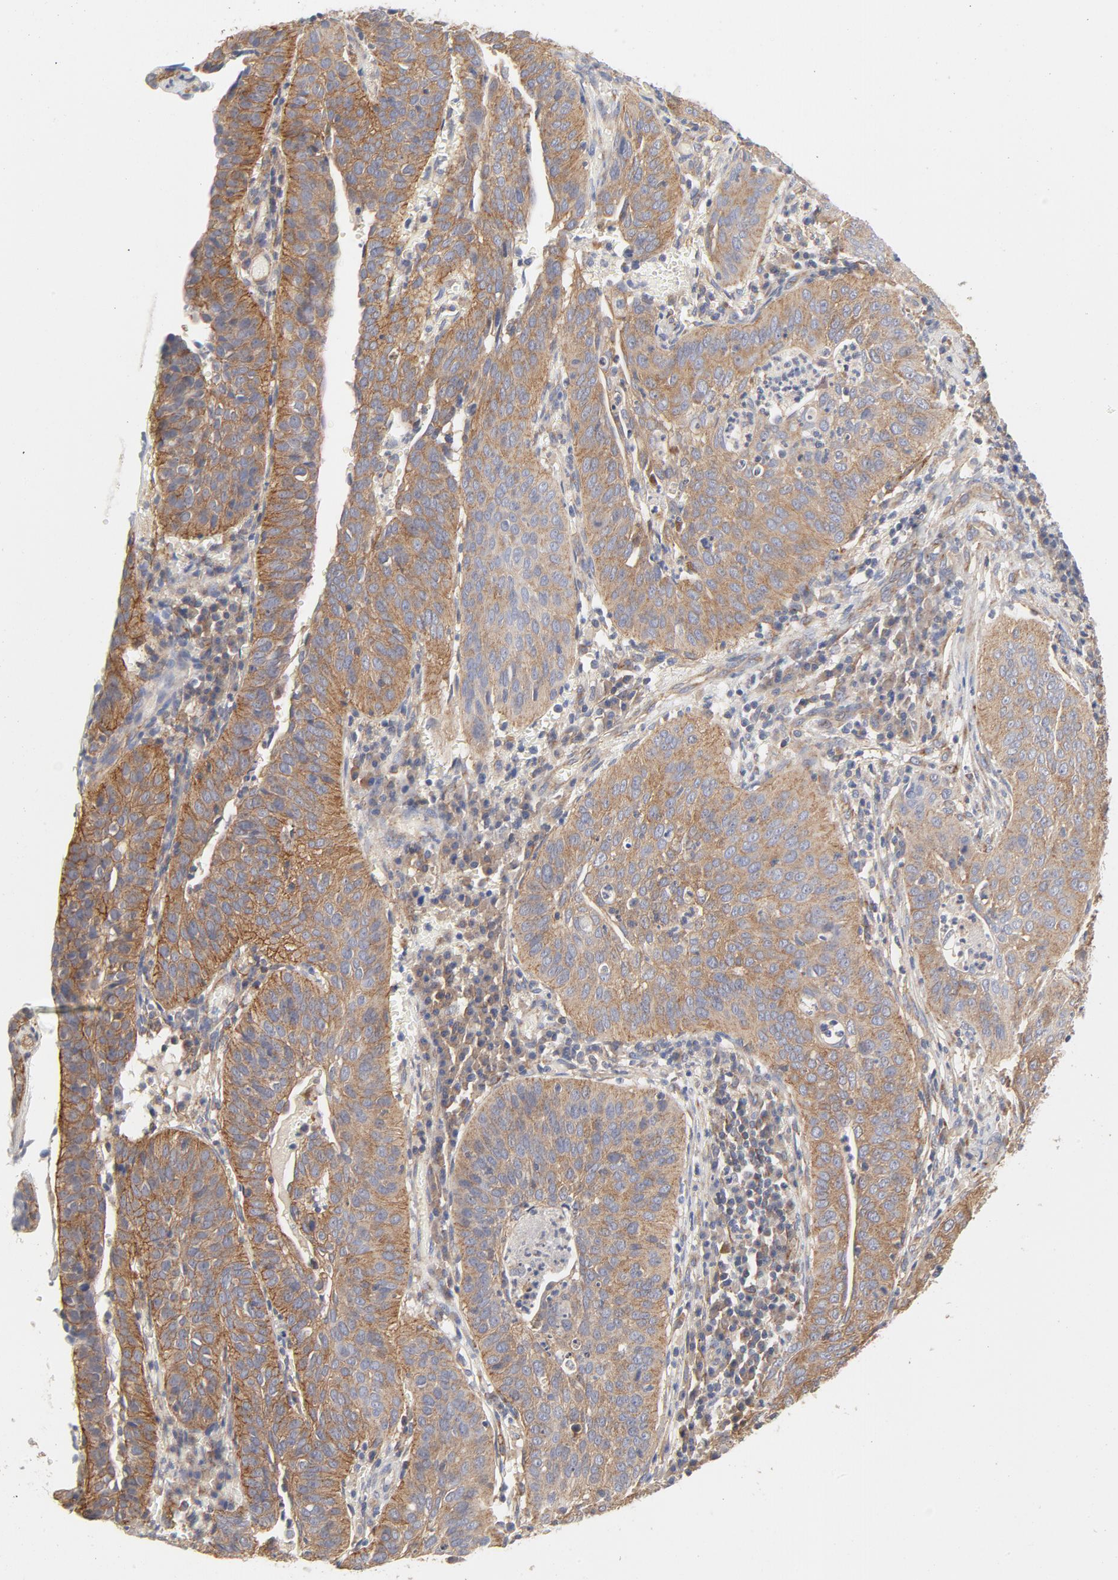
{"staining": {"intensity": "moderate", "quantity": ">75%", "location": "cytoplasmic/membranous"}, "tissue": "cervical cancer", "cell_type": "Tumor cells", "image_type": "cancer", "snomed": [{"axis": "morphology", "description": "Squamous cell carcinoma, NOS"}, {"axis": "topography", "description": "Cervix"}], "caption": "Moderate cytoplasmic/membranous protein staining is identified in approximately >75% of tumor cells in cervical cancer.", "gene": "AP2A1", "patient": {"sex": "female", "age": 39}}